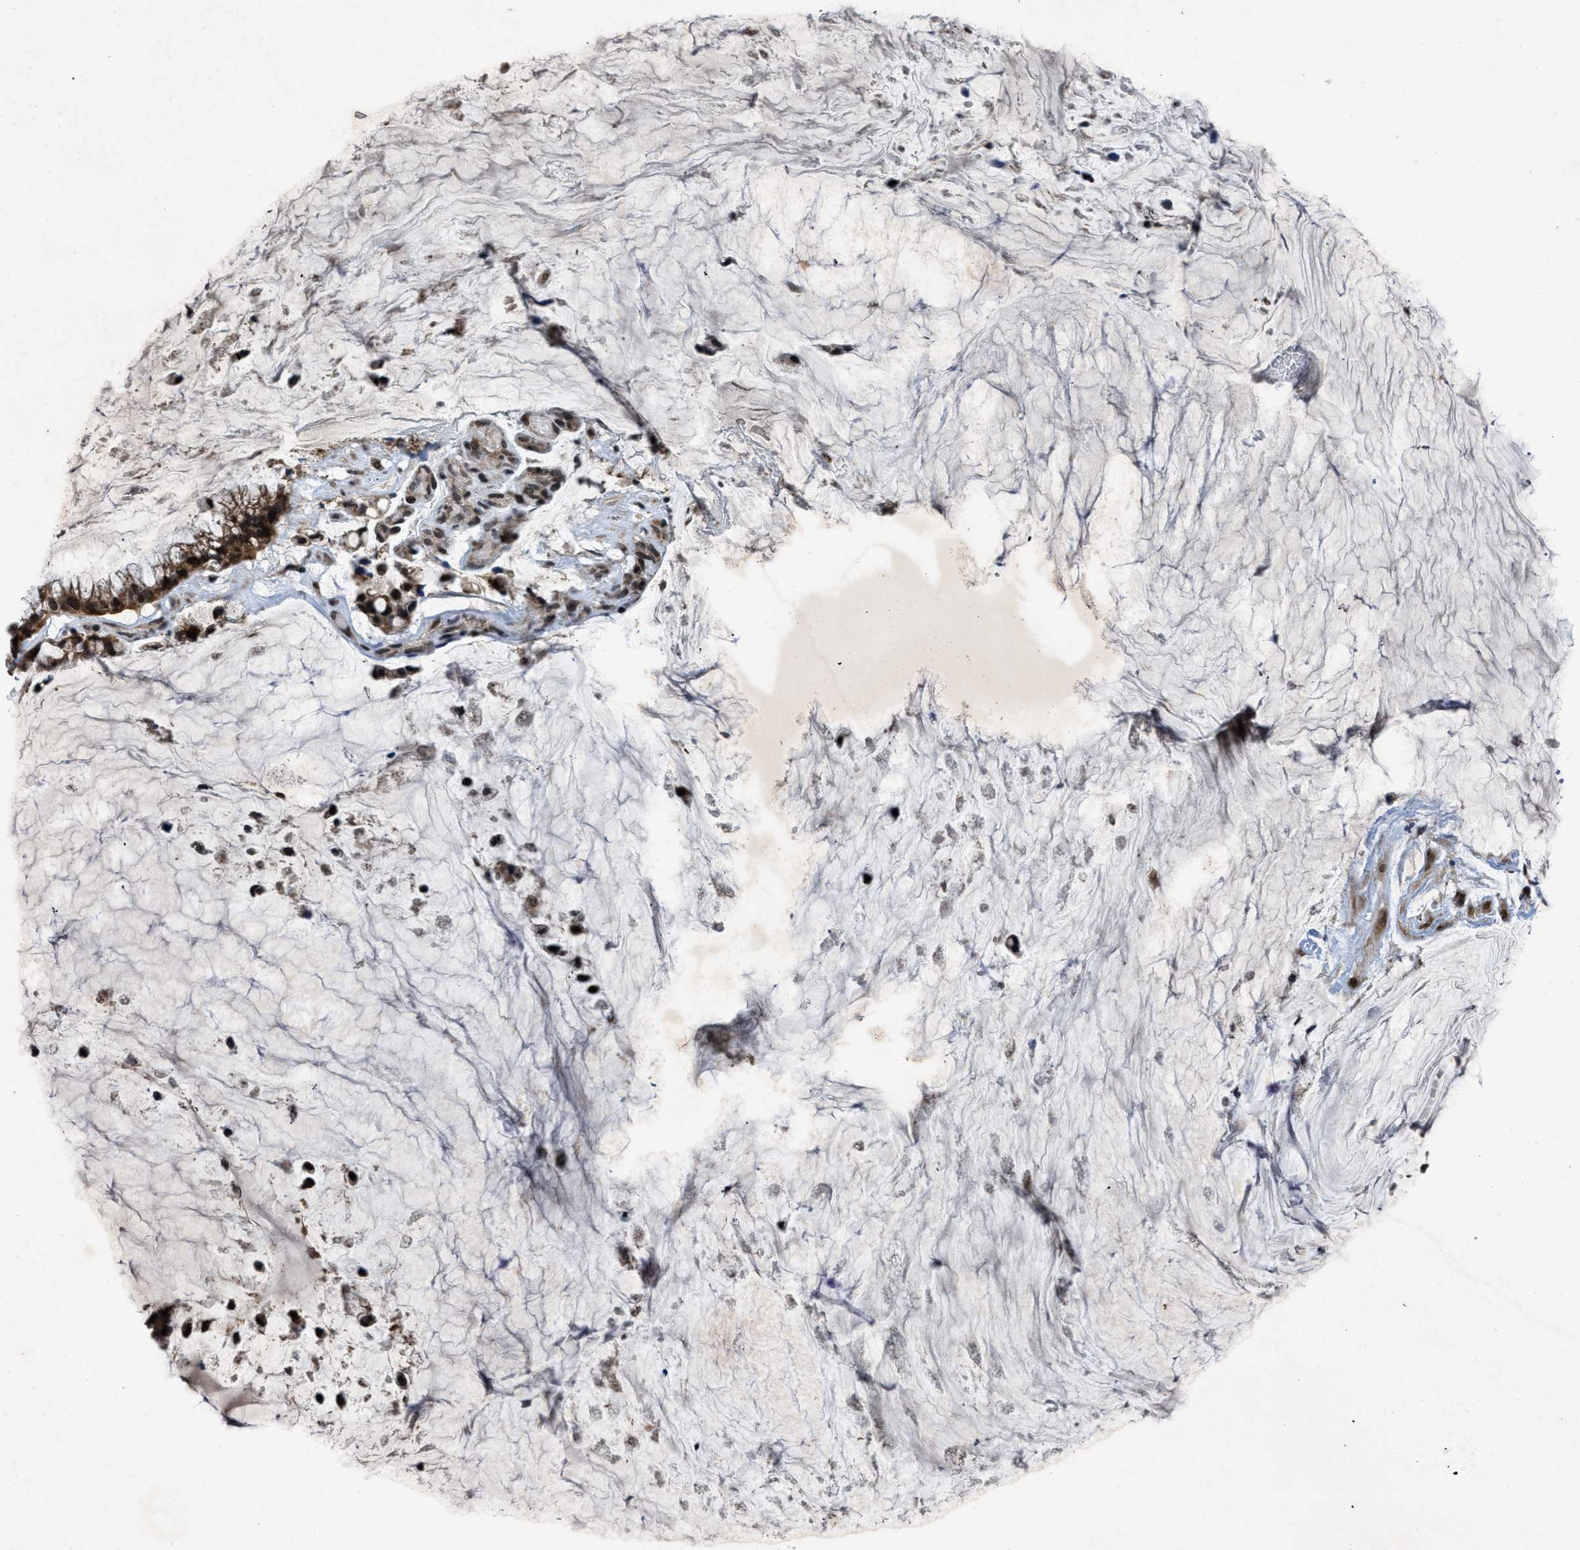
{"staining": {"intensity": "strong", "quantity": "25%-75%", "location": "cytoplasmic/membranous,nuclear"}, "tissue": "ovarian cancer", "cell_type": "Tumor cells", "image_type": "cancer", "snomed": [{"axis": "morphology", "description": "Cystadenocarcinoma, mucinous, NOS"}, {"axis": "topography", "description": "Ovary"}], "caption": "Mucinous cystadenocarcinoma (ovarian) stained with a protein marker reveals strong staining in tumor cells.", "gene": "ZNHIT1", "patient": {"sex": "female", "age": 39}}